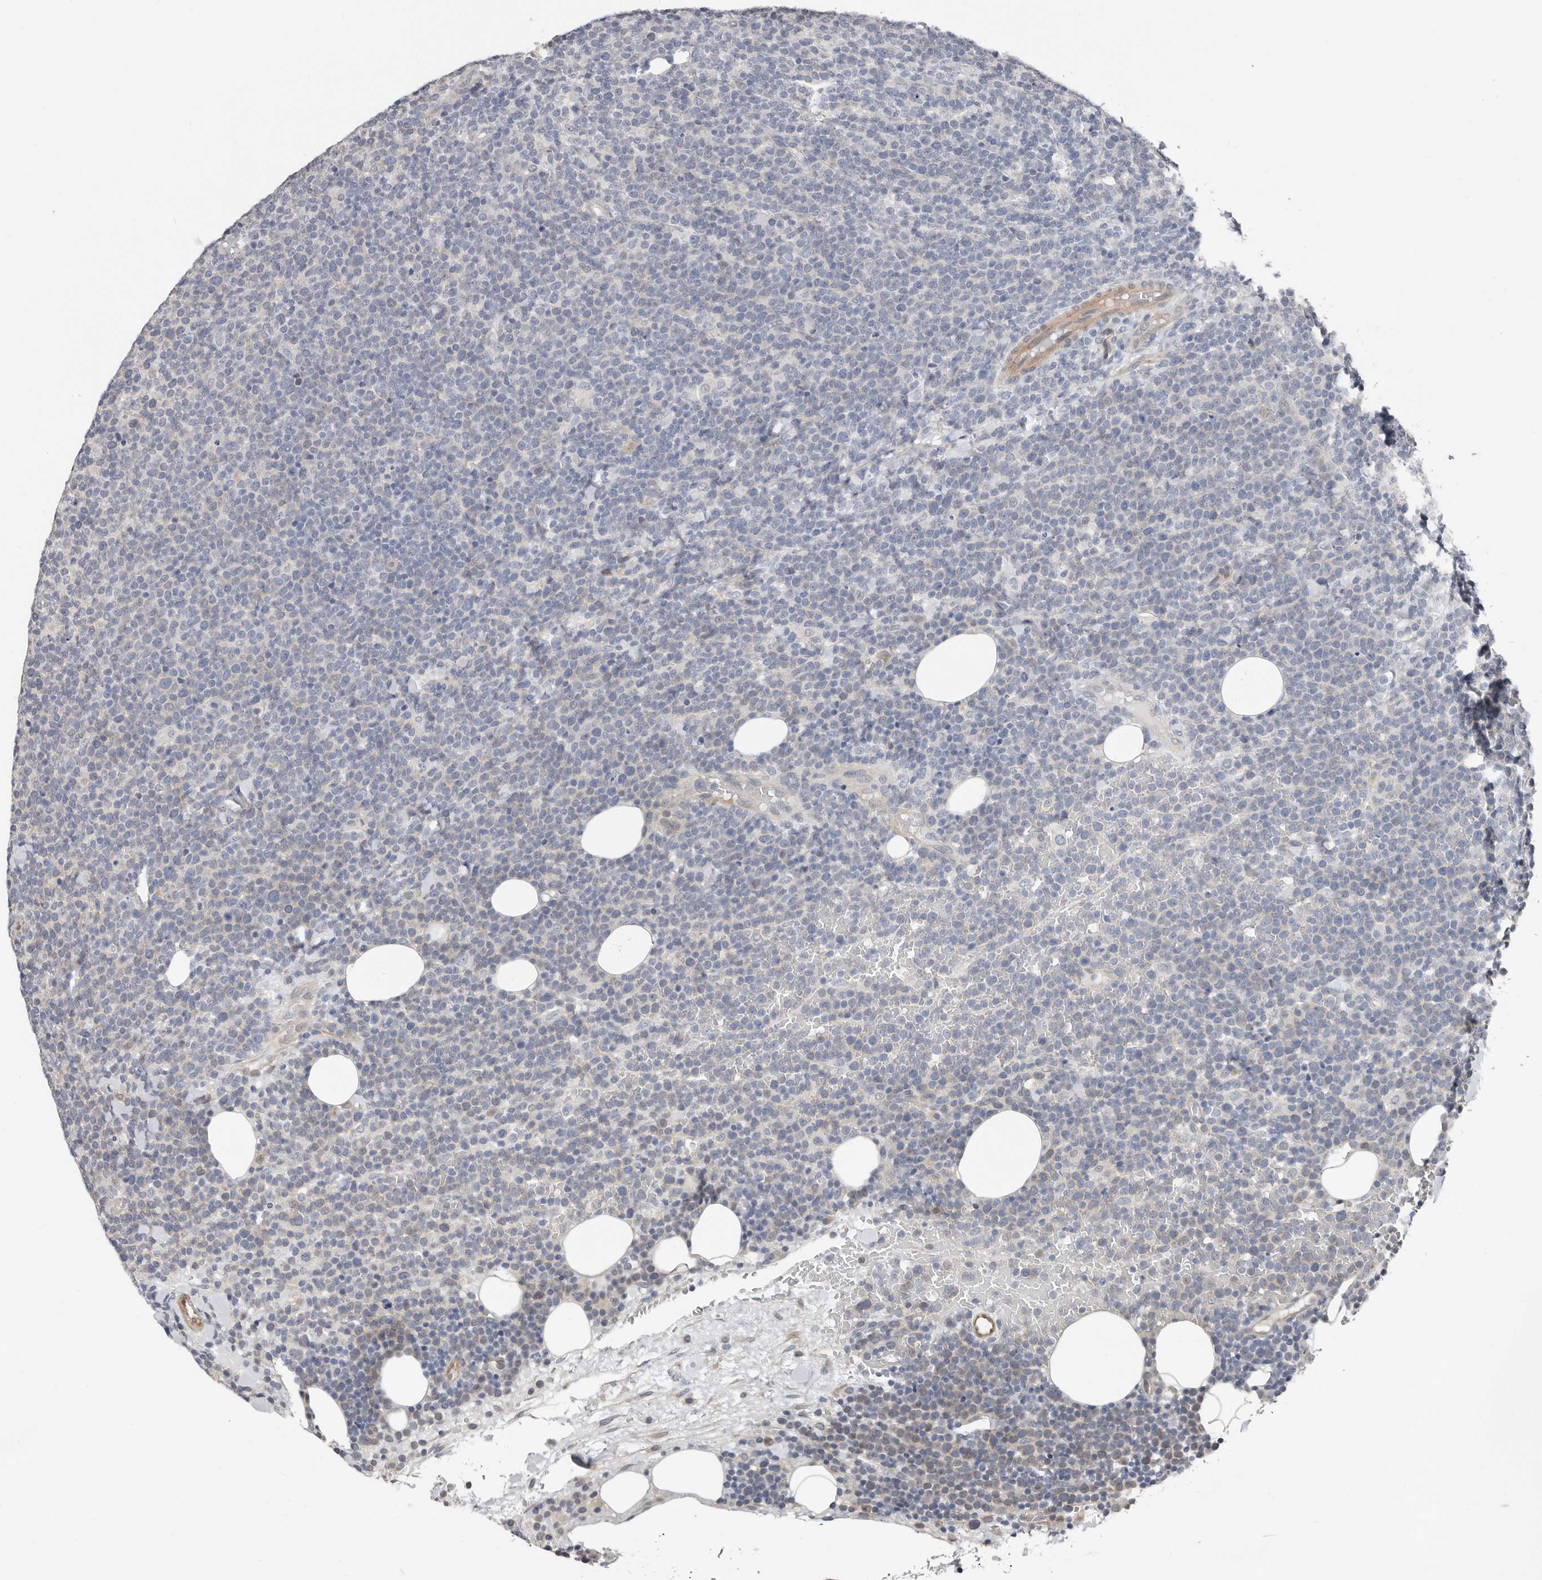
{"staining": {"intensity": "negative", "quantity": "none", "location": "none"}, "tissue": "lymphoma", "cell_type": "Tumor cells", "image_type": "cancer", "snomed": [{"axis": "morphology", "description": "Malignant lymphoma, non-Hodgkin's type, High grade"}, {"axis": "topography", "description": "Lymph node"}], "caption": "A histopathology image of malignant lymphoma, non-Hodgkin's type (high-grade) stained for a protein shows no brown staining in tumor cells. (Brightfield microscopy of DAB (3,3'-diaminobenzidine) immunohistochemistry at high magnification).", "gene": "ASRGL1", "patient": {"sex": "male", "age": 61}}